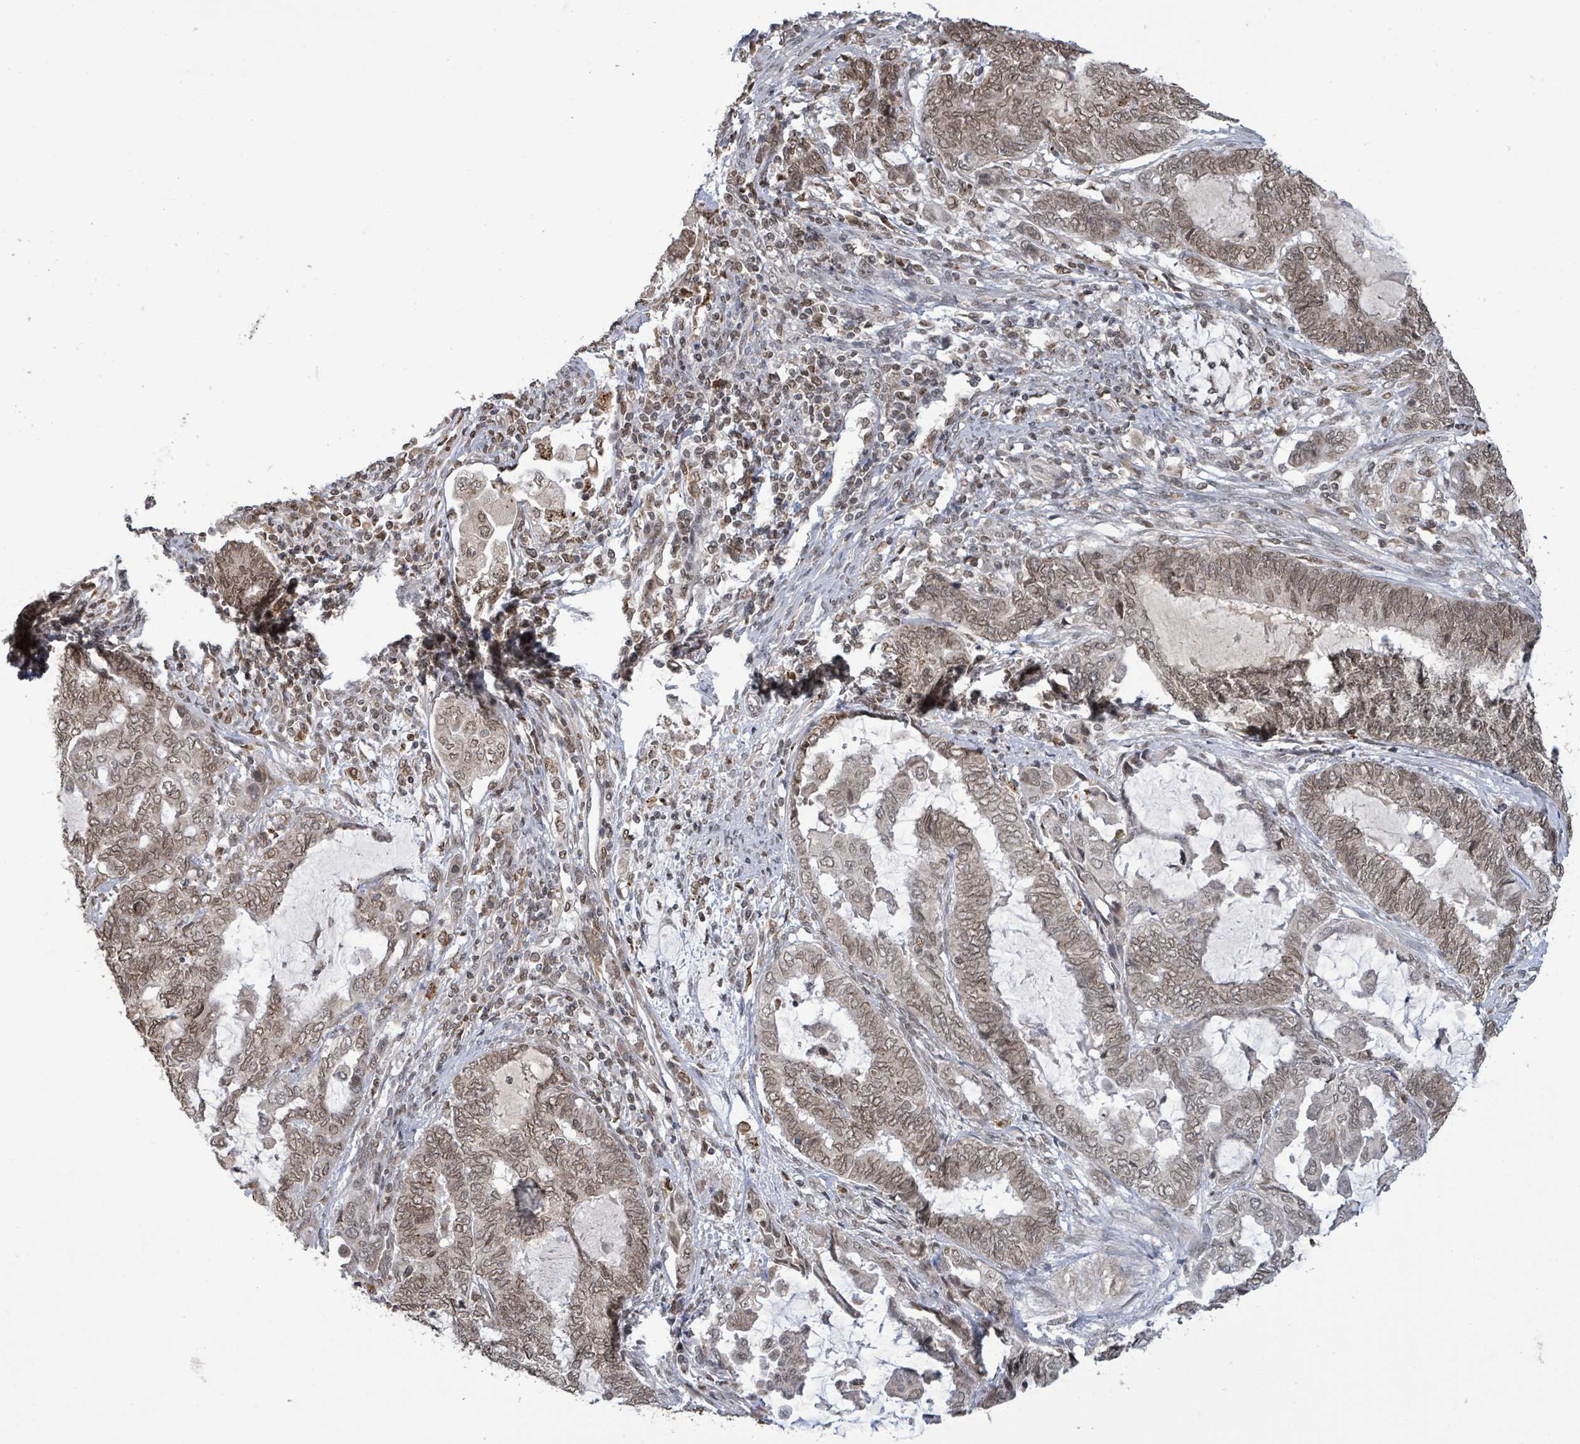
{"staining": {"intensity": "moderate", "quantity": ">75%", "location": "nuclear"}, "tissue": "endometrial cancer", "cell_type": "Tumor cells", "image_type": "cancer", "snomed": [{"axis": "morphology", "description": "Adenocarcinoma, NOS"}, {"axis": "topography", "description": "Uterus"}, {"axis": "topography", "description": "Endometrium"}], "caption": "Protein expression analysis of endometrial cancer (adenocarcinoma) exhibits moderate nuclear staining in about >75% of tumor cells.", "gene": "SBF2", "patient": {"sex": "female", "age": 70}}